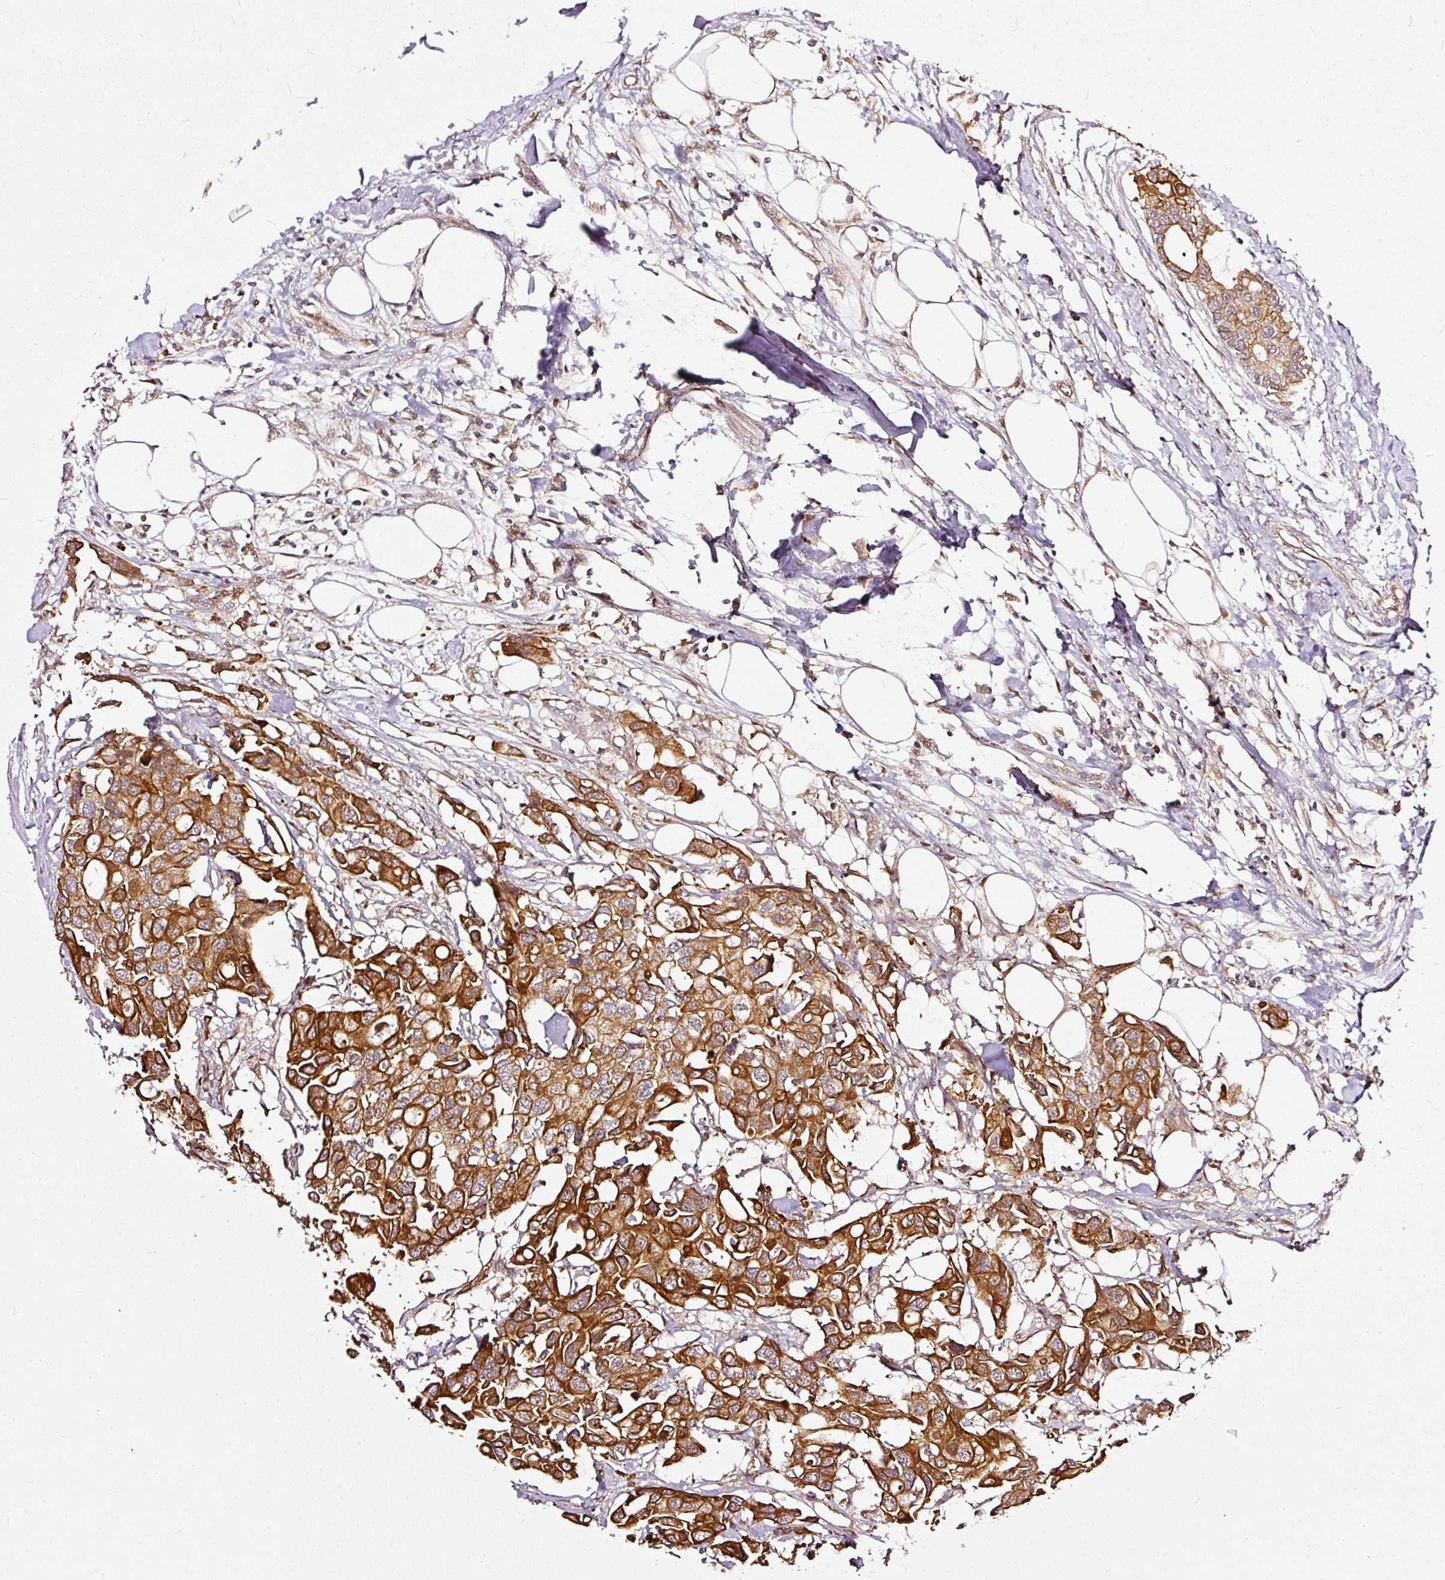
{"staining": {"intensity": "strong", "quantity": ">75%", "location": "cytoplasmic/membranous"}, "tissue": "colorectal cancer", "cell_type": "Tumor cells", "image_type": "cancer", "snomed": [{"axis": "morphology", "description": "Adenocarcinoma, NOS"}, {"axis": "topography", "description": "Colon"}], "caption": "The photomicrograph demonstrates a brown stain indicating the presence of a protein in the cytoplasmic/membranous of tumor cells in colorectal cancer.", "gene": "MIF4GD", "patient": {"sex": "male", "age": 77}}